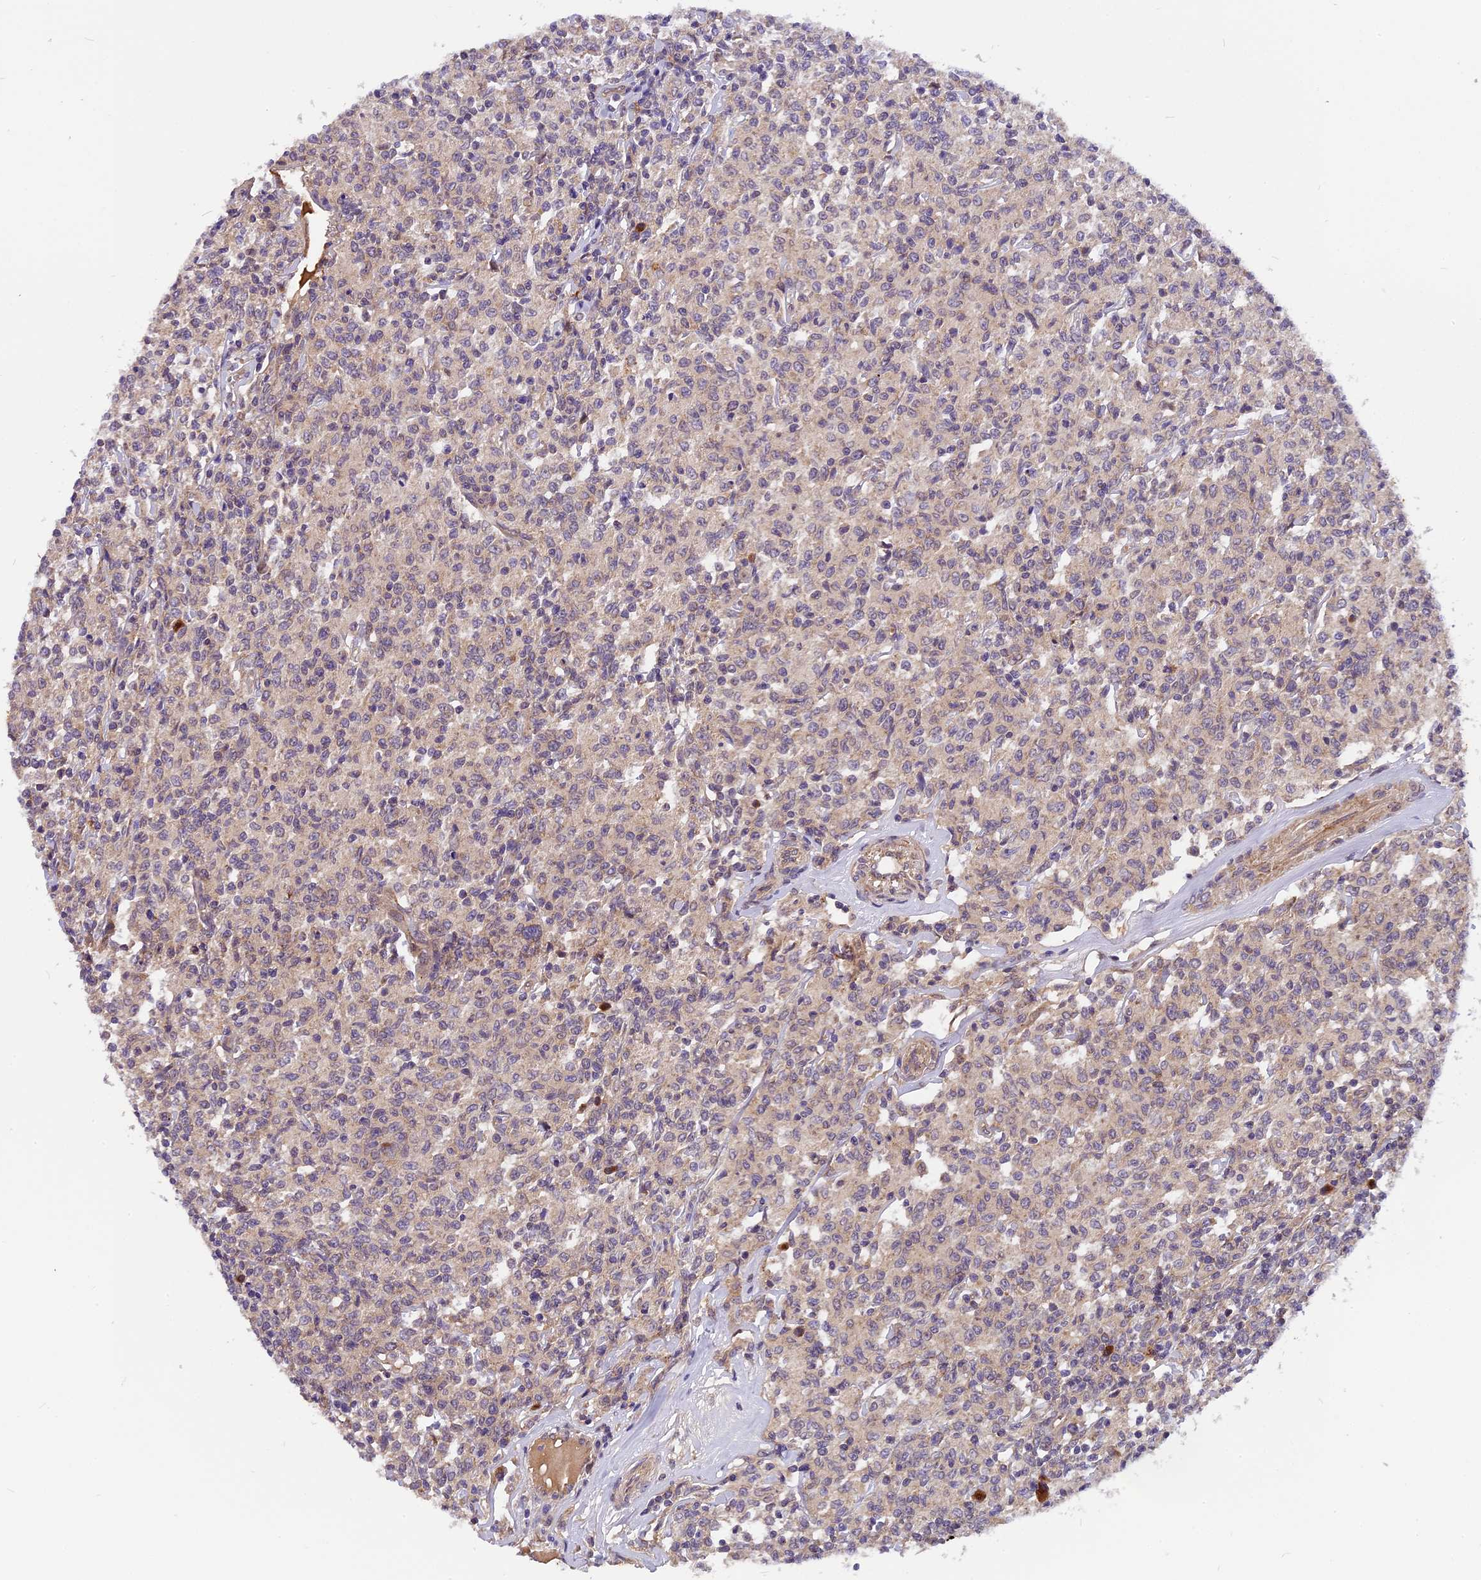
{"staining": {"intensity": "weak", "quantity": "<25%", "location": "cytoplasmic/membranous"}, "tissue": "lymphoma", "cell_type": "Tumor cells", "image_type": "cancer", "snomed": [{"axis": "morphology", "description": "Malignant lymphoma, non-Hodgkin's type, Low grade"}, {"axis": "topography", "description": "Small intestine"}], "caption": "Tumor cells show no significant expression in lymphoma.", "gene": "COPE", "patient": {"sex": "female", "age": 59}}